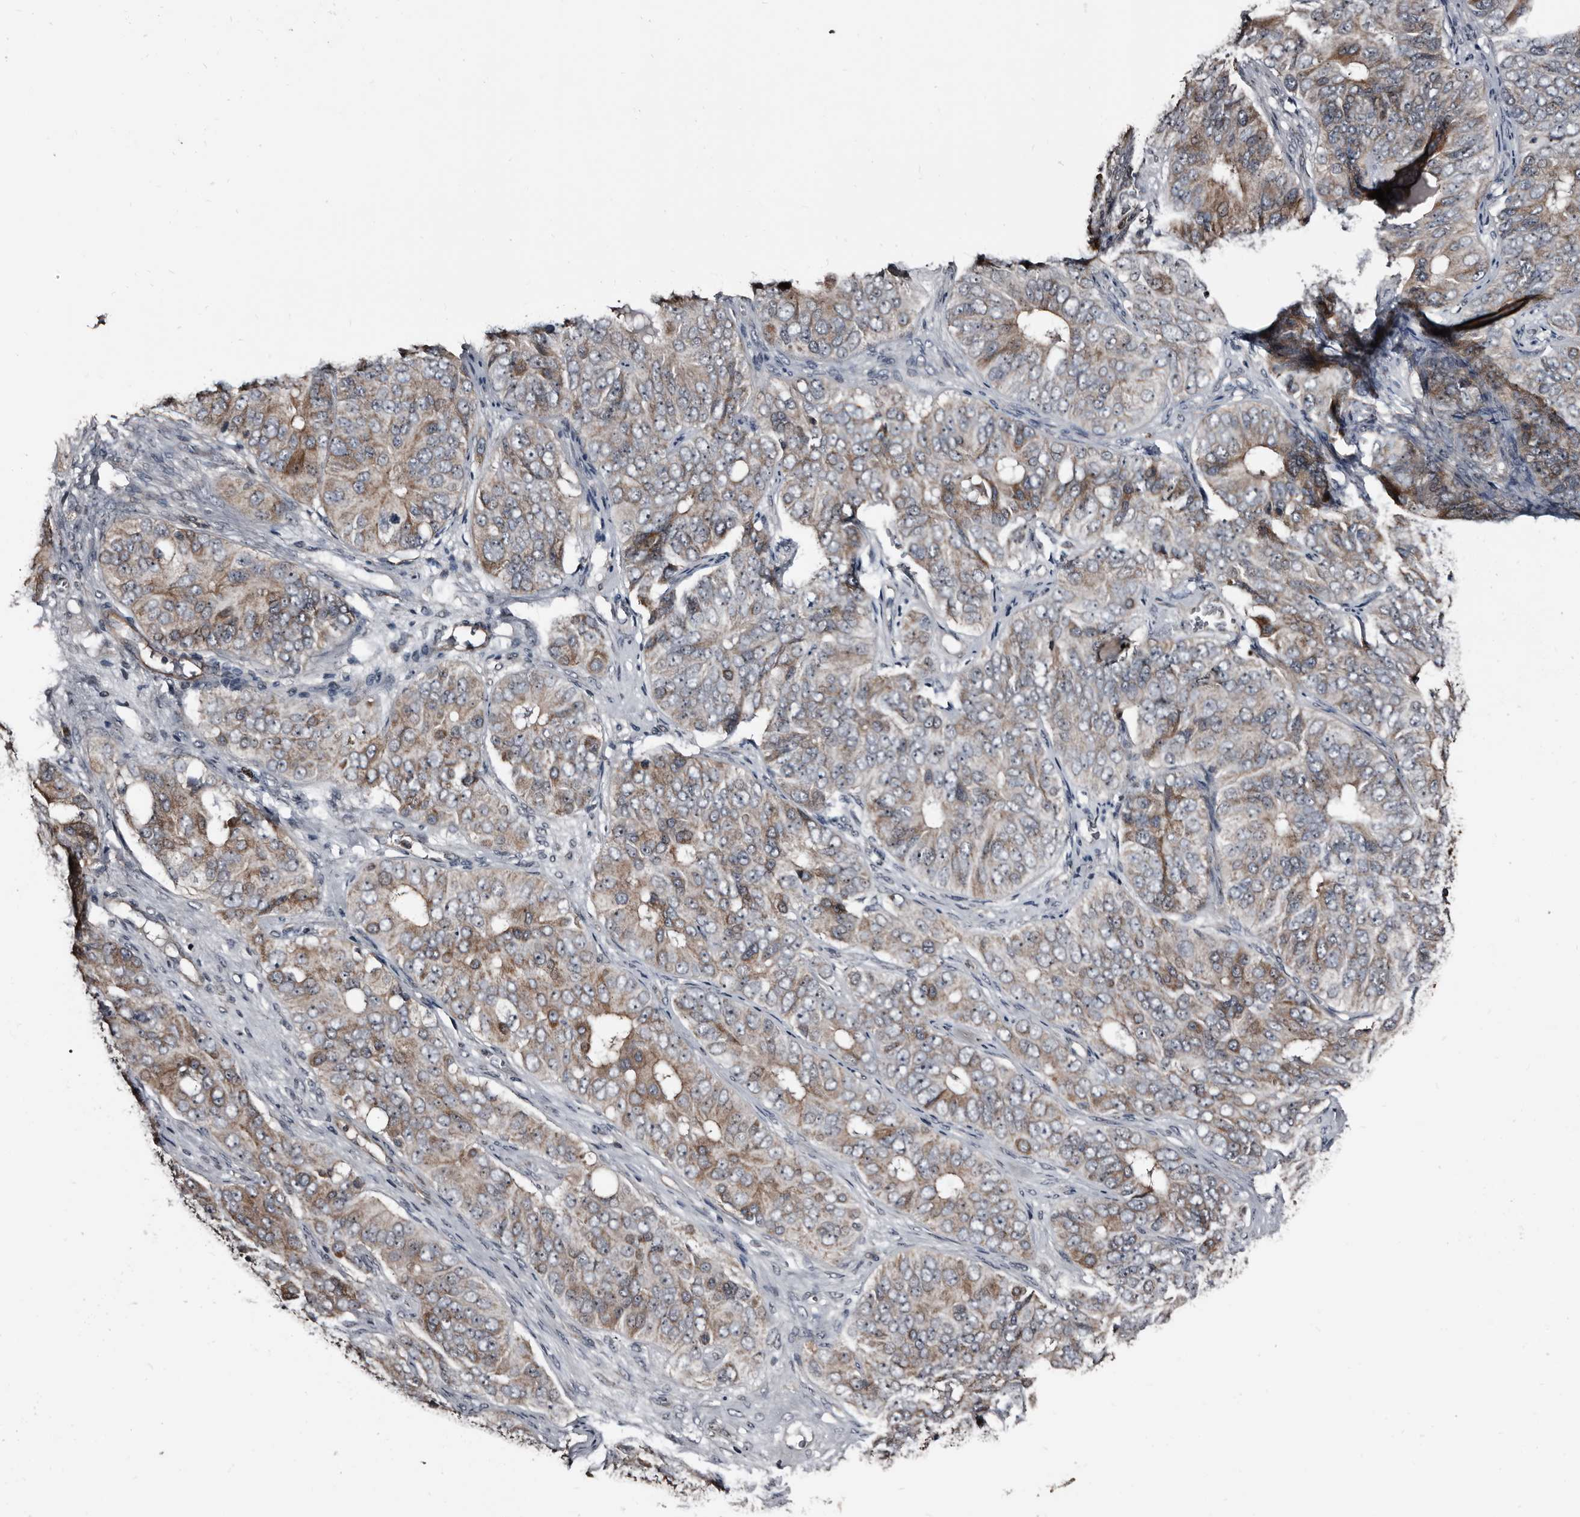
{"staining": {"intensity": "weak", "quantity": "25%-75%", "location": "cytoplasmic/membranous"}, "tissue": "ovarian cancer", "cell_type": "Tumor cells", "image_type": "cancer", "snomed": [{"axis": "morphology", "description": "Carcinoma, endometroid"}, {"axis": "topography", "description": "Ovary"}], "caption": "Protein expression analysis of human ovarian endometroid carcinoma reveals weak cytoplasmic/membranous expression in approximately 25%-75% of tumor cells.", "gene": "DHPS", "patient": {"sex": "female", "age": 51}}